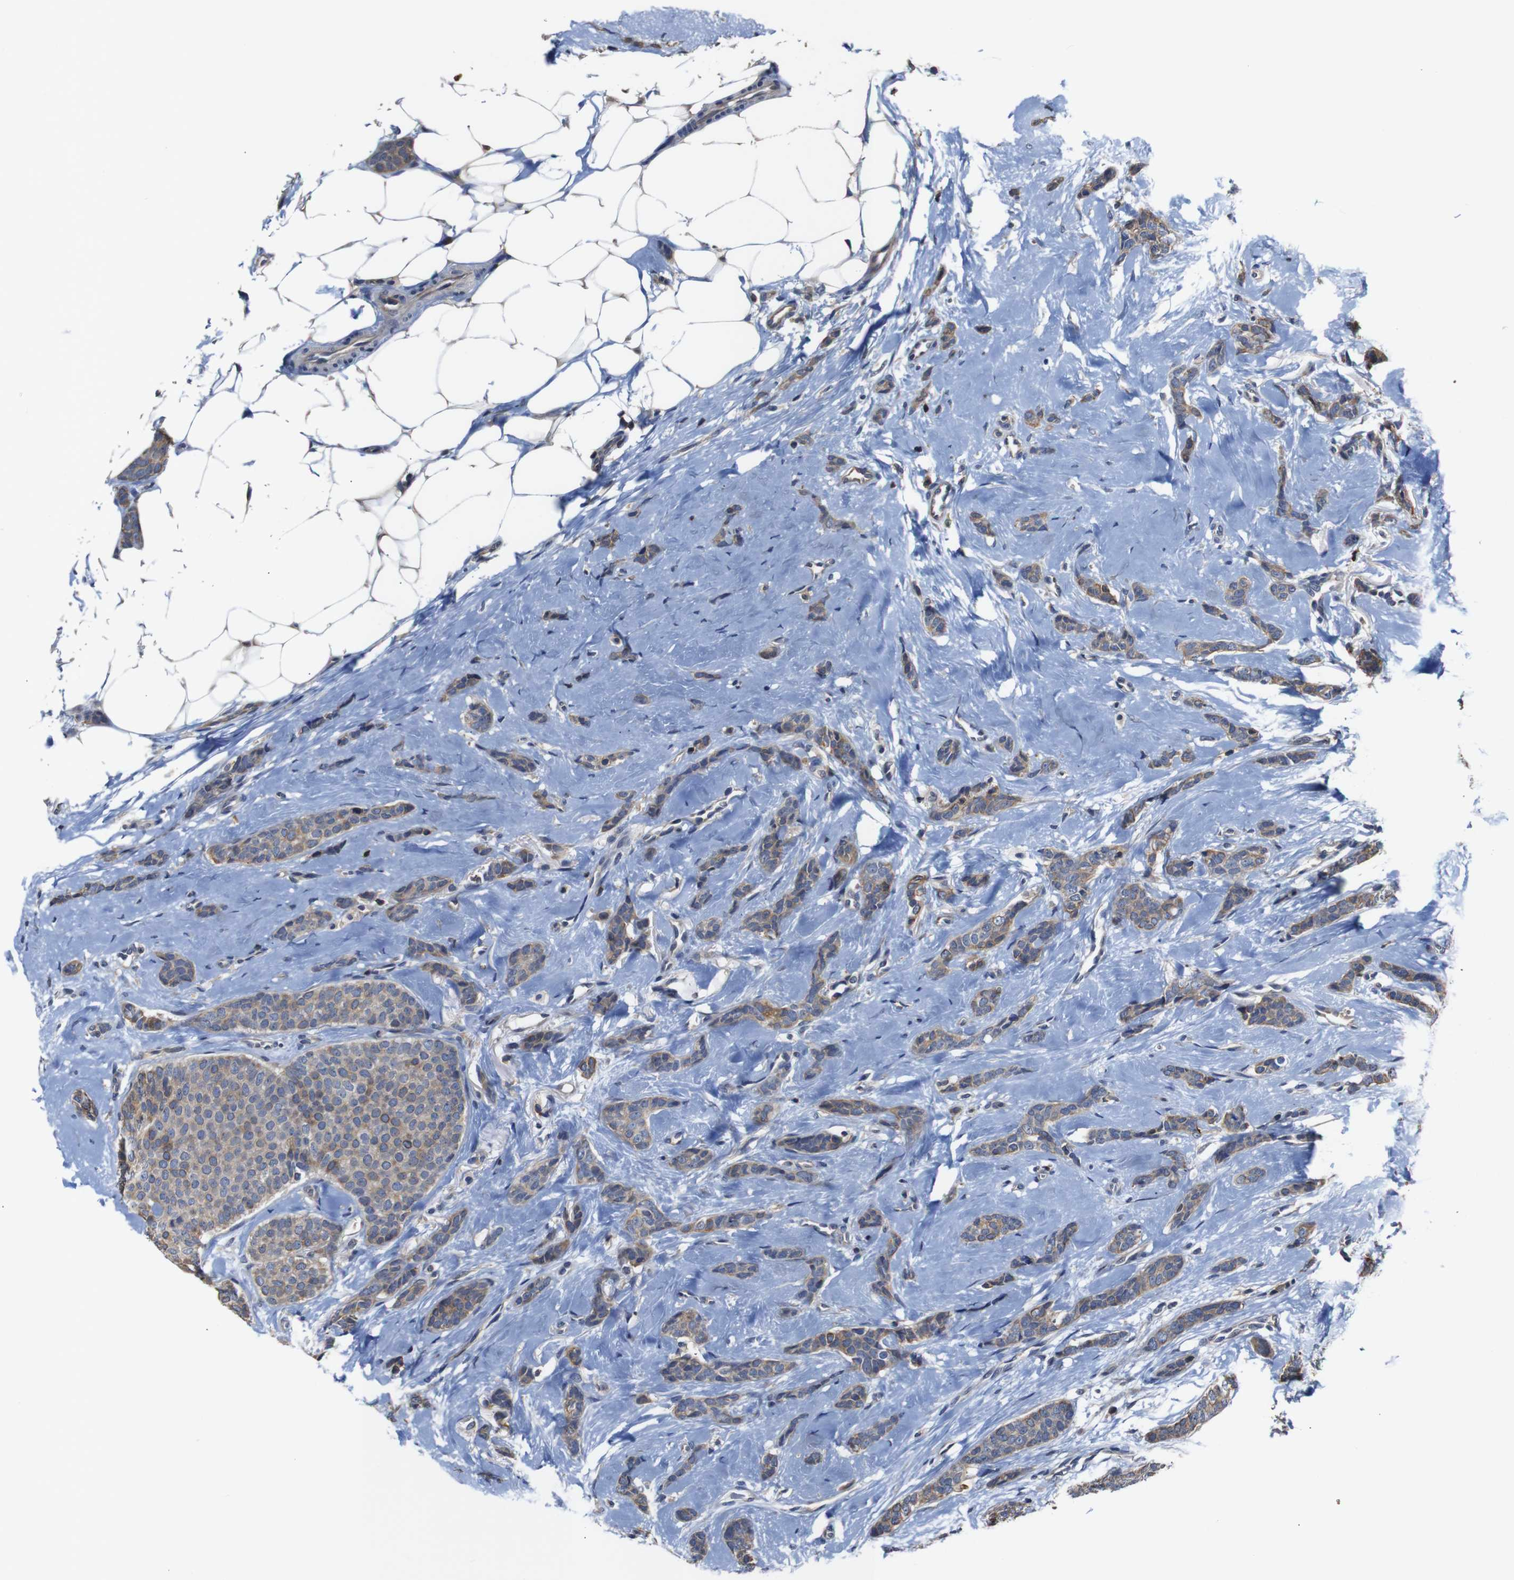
{"staining": {"intensity": "moderate", "quantity": ">75%", "location": "cytoplasmic/membranous"}, "tissue": "breast cancer", "cell_type": "Tumor cells", "image_type": "cancer", "snomed": [{"axis": "morphology", "description": "Lobular carcinoma"}, {"axis": "topography", "description": "Skin"}, {"axis": "topography", "description": "Breast"}], "caption": "An image of breast lobular carcinoma stained for a protein displays moderate cytoplasmic/membranous brown staining in tumor cells.", "gene": "BRWD3", "patient": {"sex": "female", "age": 46}}